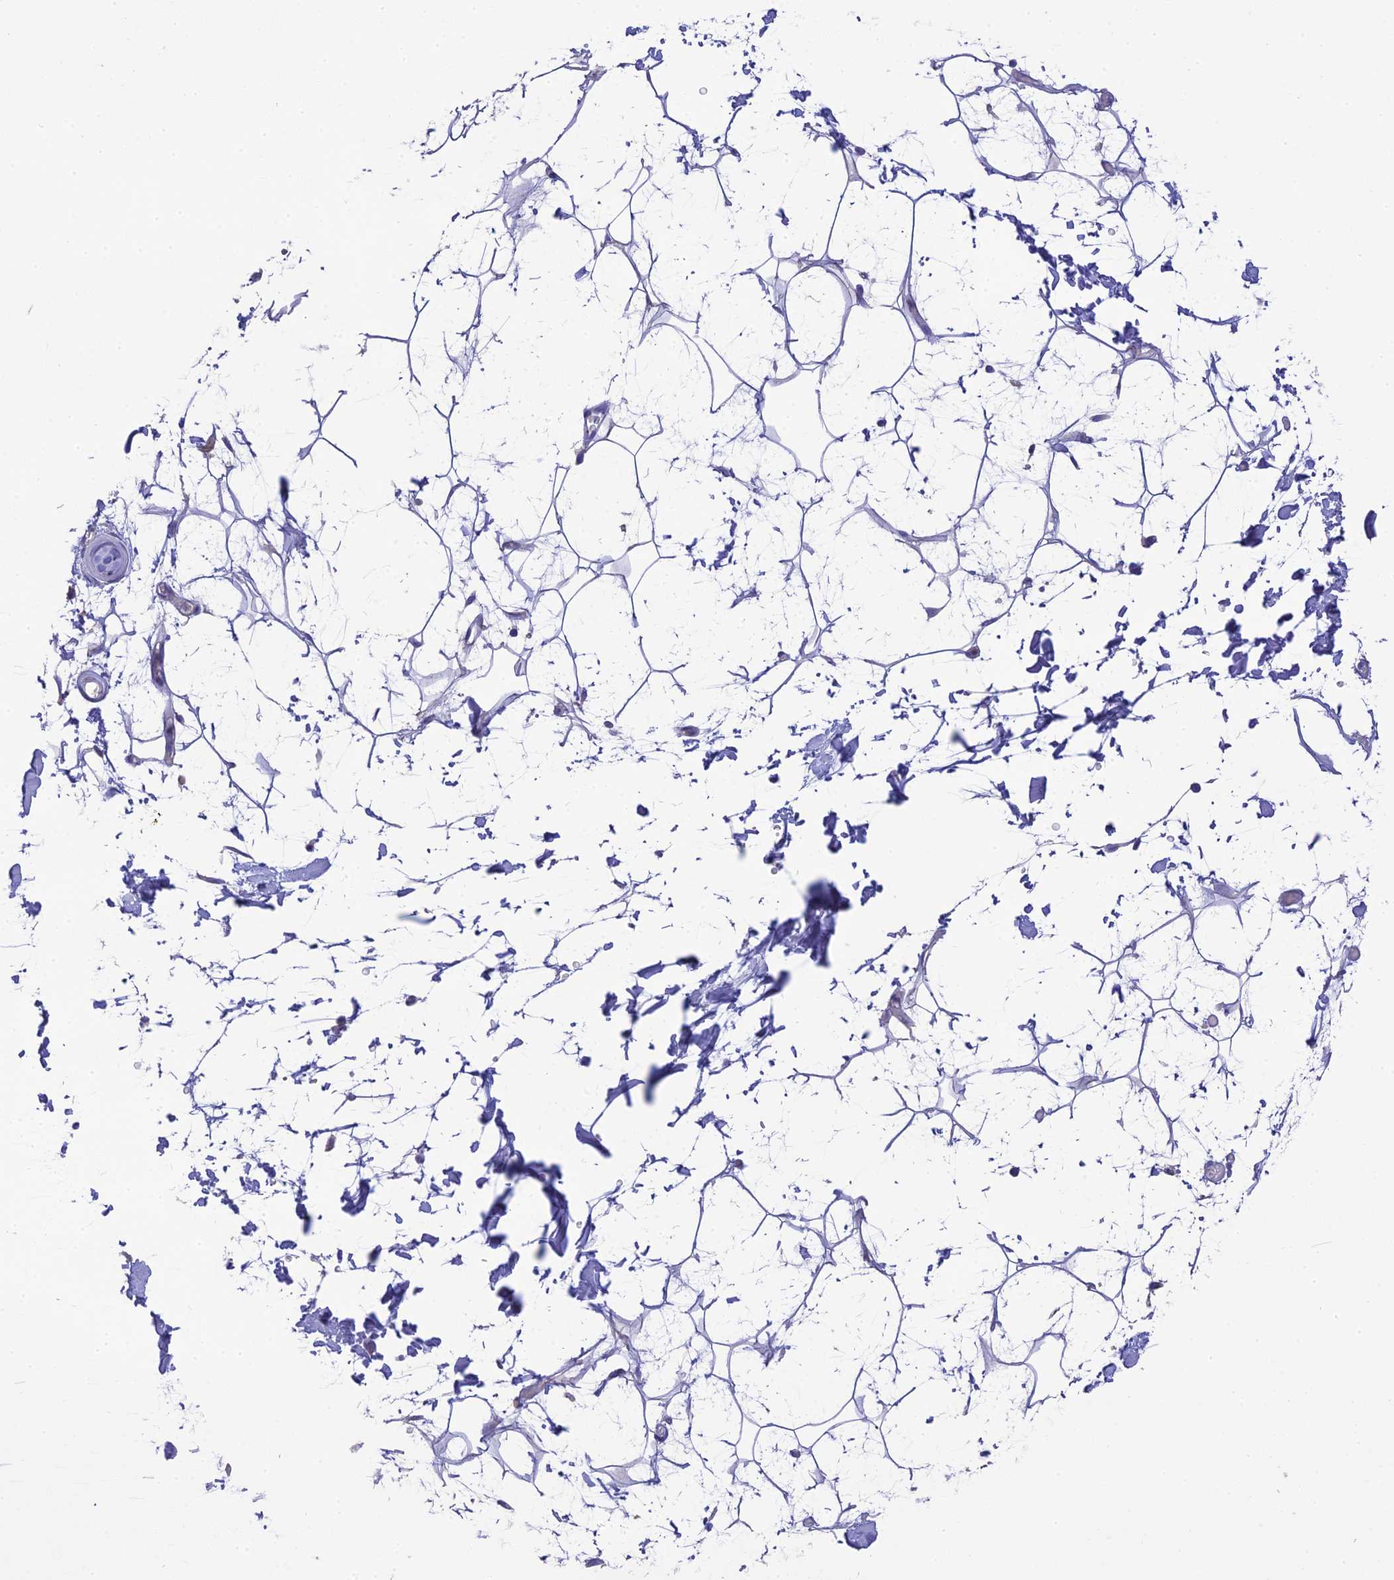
{"staining": {"intensity": "negative", "quantity": "none", "location": "none"}, "tissue": "adipose tissue", "cell_type": "Adipocytes", "image_type": "normal", "snomed": [{"axis": "morphology", "description": "Normal tissue, NOS"}, {"axis": "topography", "description": "Soft tissue"}], "caption": "Human adipose tissue stained for a protein using immunohistochemistry demonstrates no expression in adipocytes.", "gene": "HSD17B2", "patient": {"sex": "male", "age": 72}}